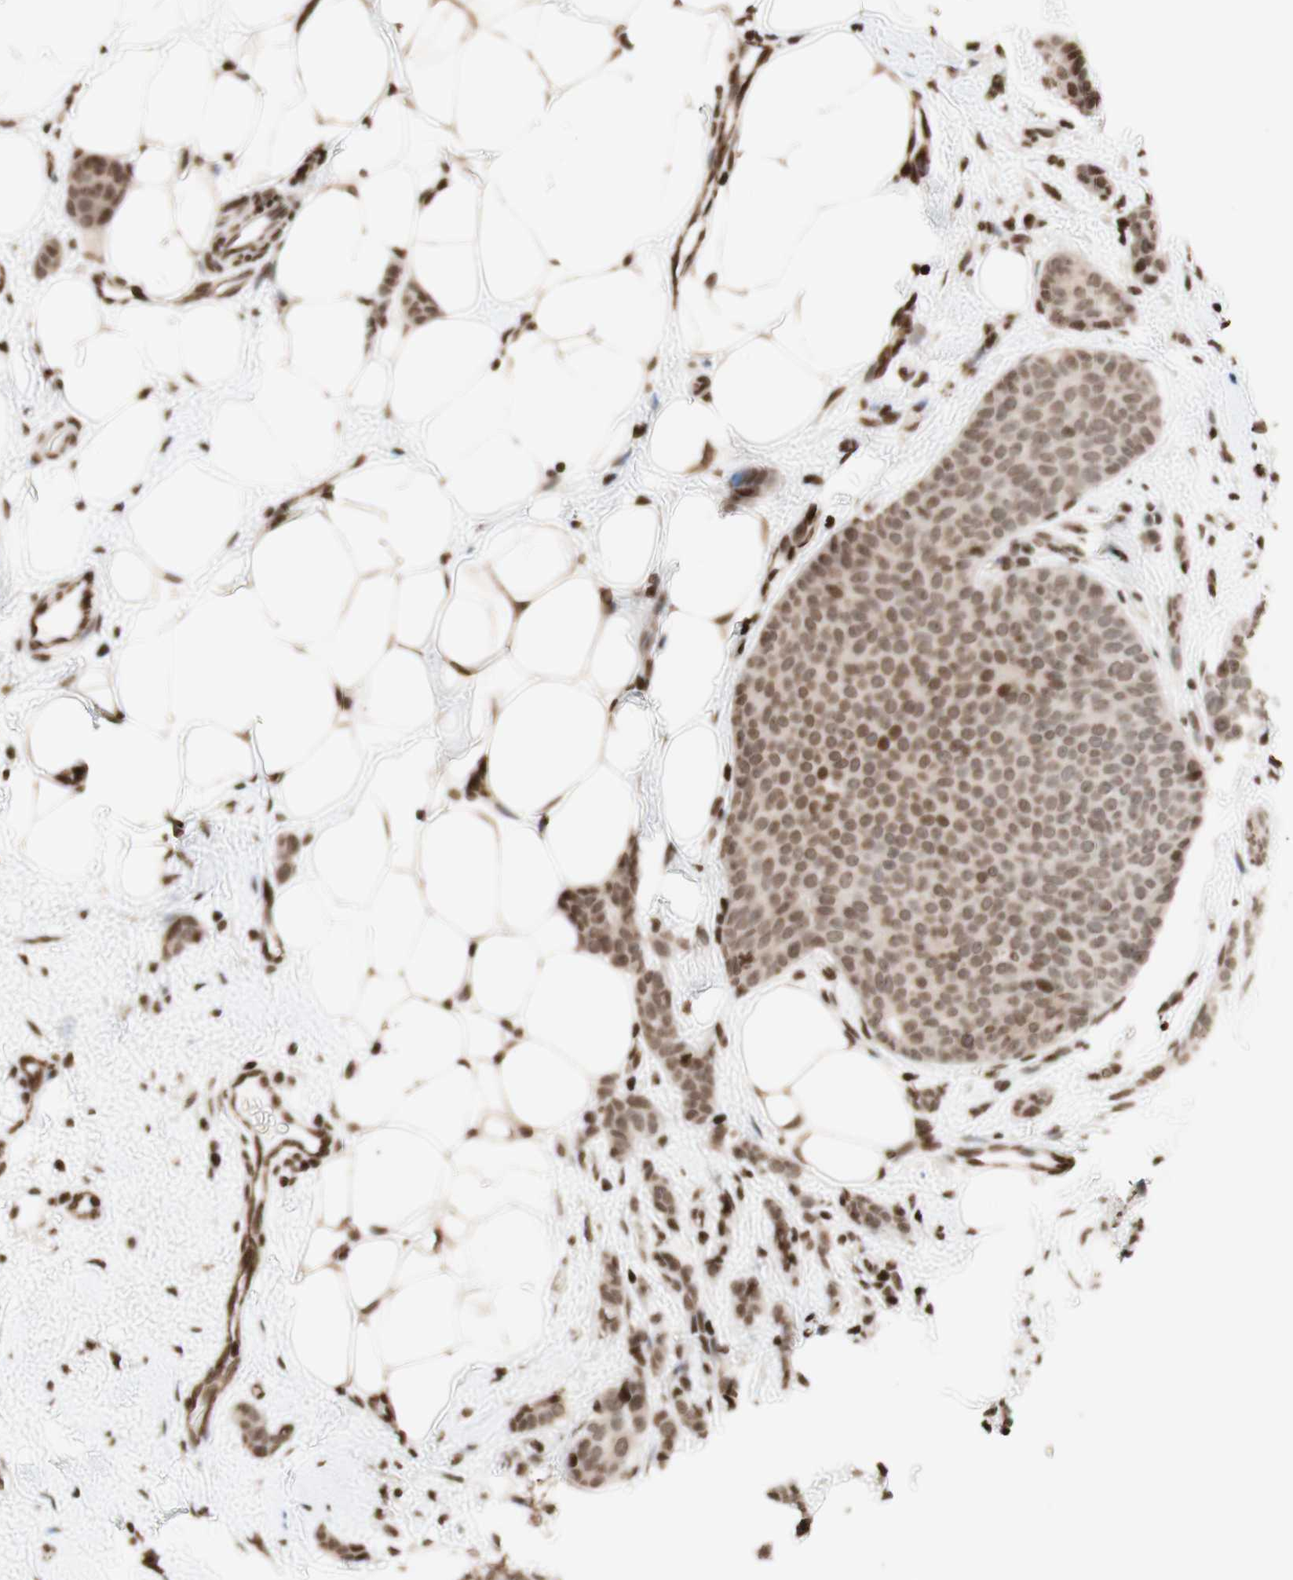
{"staining": {"intensity": "moderate", "quantity": "25%-75%", "location": "nuclear"}, "tissue": "breast cancer", "cell_type": "Tumor cells", "image_type": "cancer", "snomed": [{"axis": "morphology", "description": "Lobular carcinoma"}, {"axis": "topography", "description": "Skin"}, {"axis": "topography", "description": "Breast"}], "caption": "A brown stain highlights moderate nuclear staining of a protein in human breast cancer tumor cells.", "gene": "NCAPD2", "patient": {"sex": "female", "age": 46}}